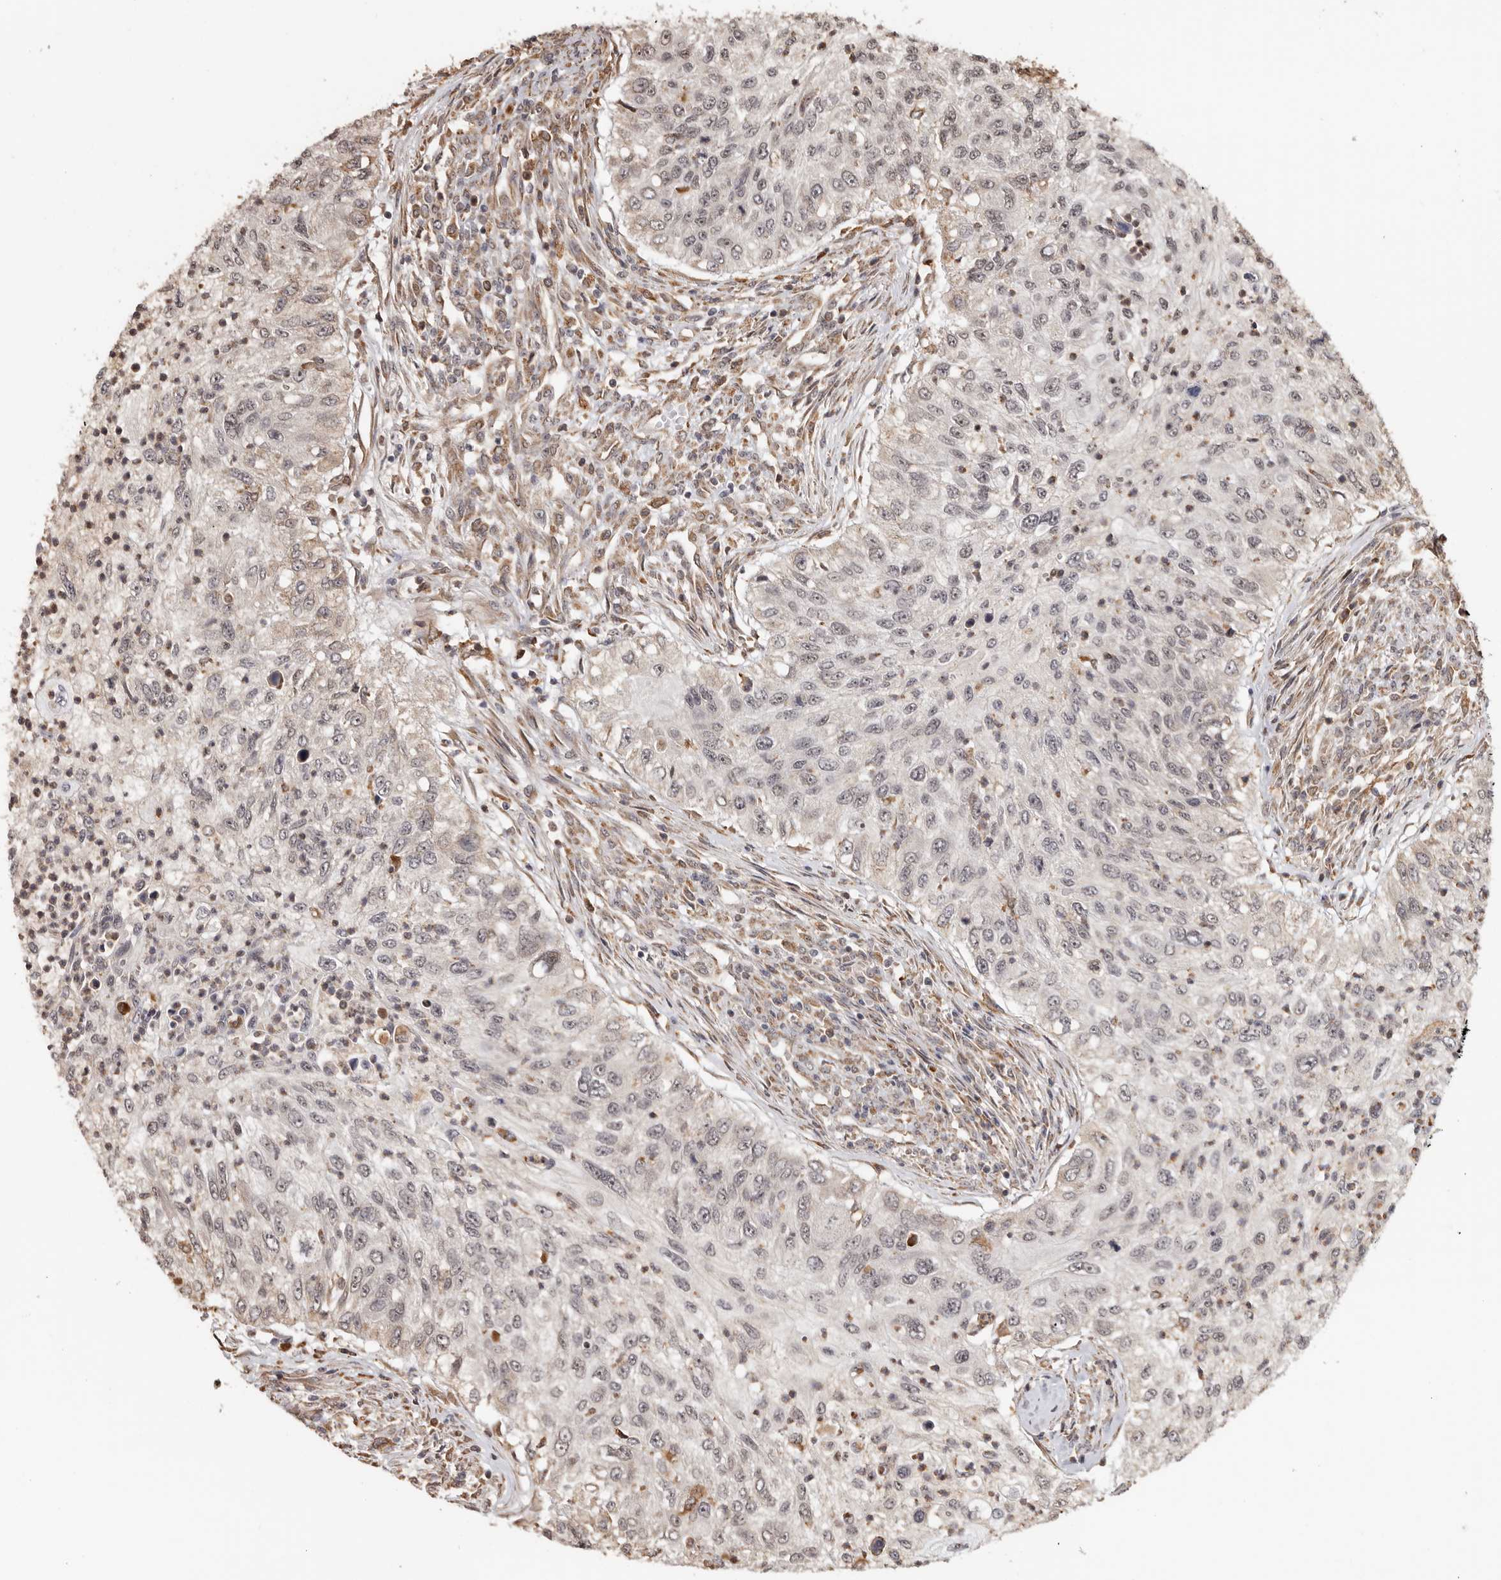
{"staining": {"intensity": "negative", "quantity": "none", "location": "none"}, "tissue": "urothelial cancer", "cell_type": "Tumor cells", "image_type": "cancer", "snomed": [{"axis": "morphology", "description": "Urothelial carcinoma, High grade"}, {"axis": "topography", "description": "Urinary bladder"}], "caption": "The photomicrograph reveals no significant expression in tumor cells of urothelial cancer.", "gene": "ZNF83", "patient": {"sex": "female", "age": 60}}